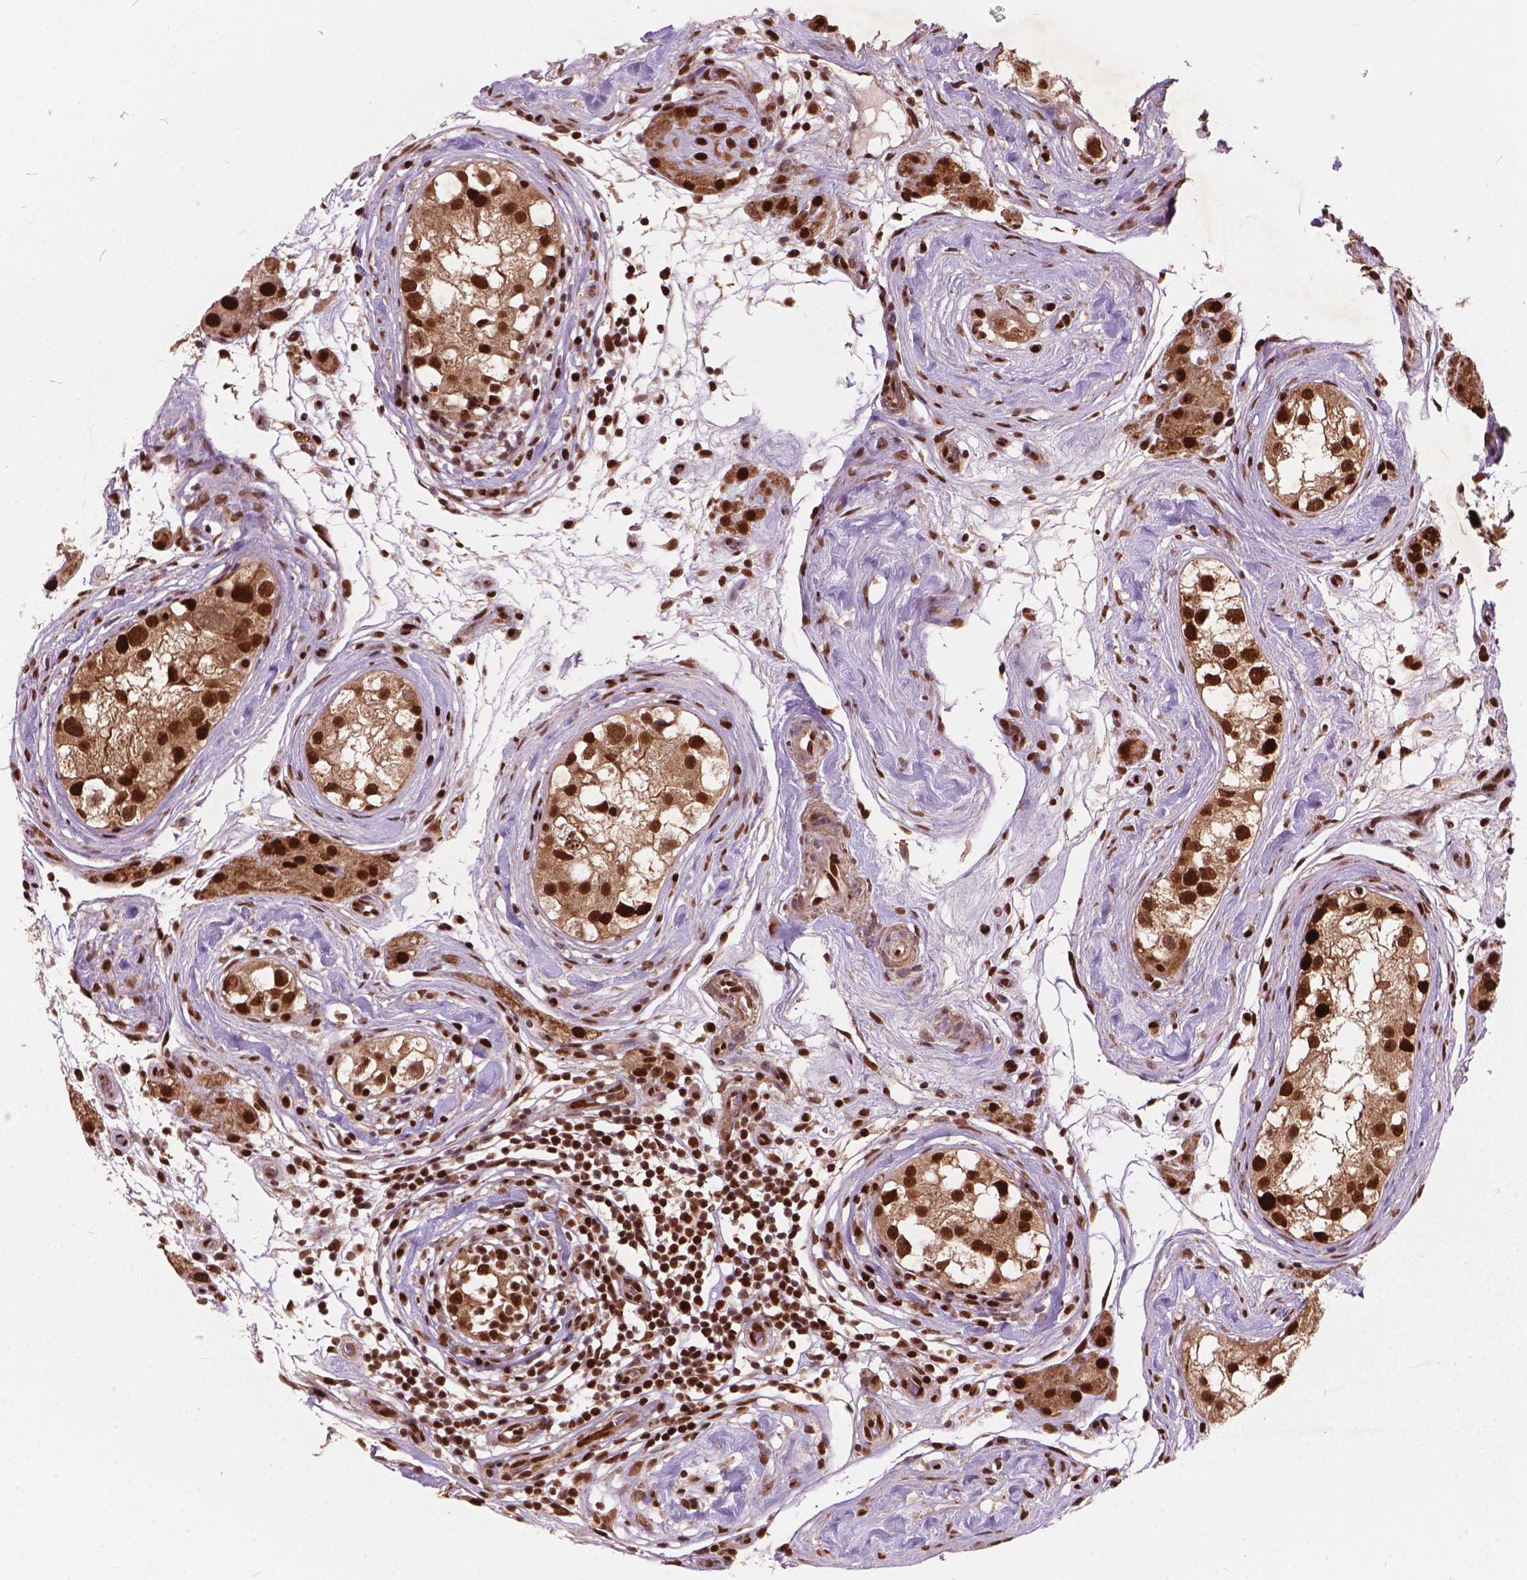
{"staining": {"intensity": "strong", "quantity": ">75%", "location": "cytoplasmic/membranous,nuclear"}, "tissue": "testis cancer", "cell_type": "Tumor cells", "image_type": "cancer", "snomed": [{"axis": "morphology", "description": "Seminoma, NOS"}, {"axis": "topography", "description": "Testis"}], "caption": "Immunohistochemistry (IHC) of seminoma (testis) displays high levels of strong cytoplasmic/membranous and nuclear positivity in about >75% of tumor cells.", "gene": "ANP32B", "patient": {"sex": "male", "age": 34}}